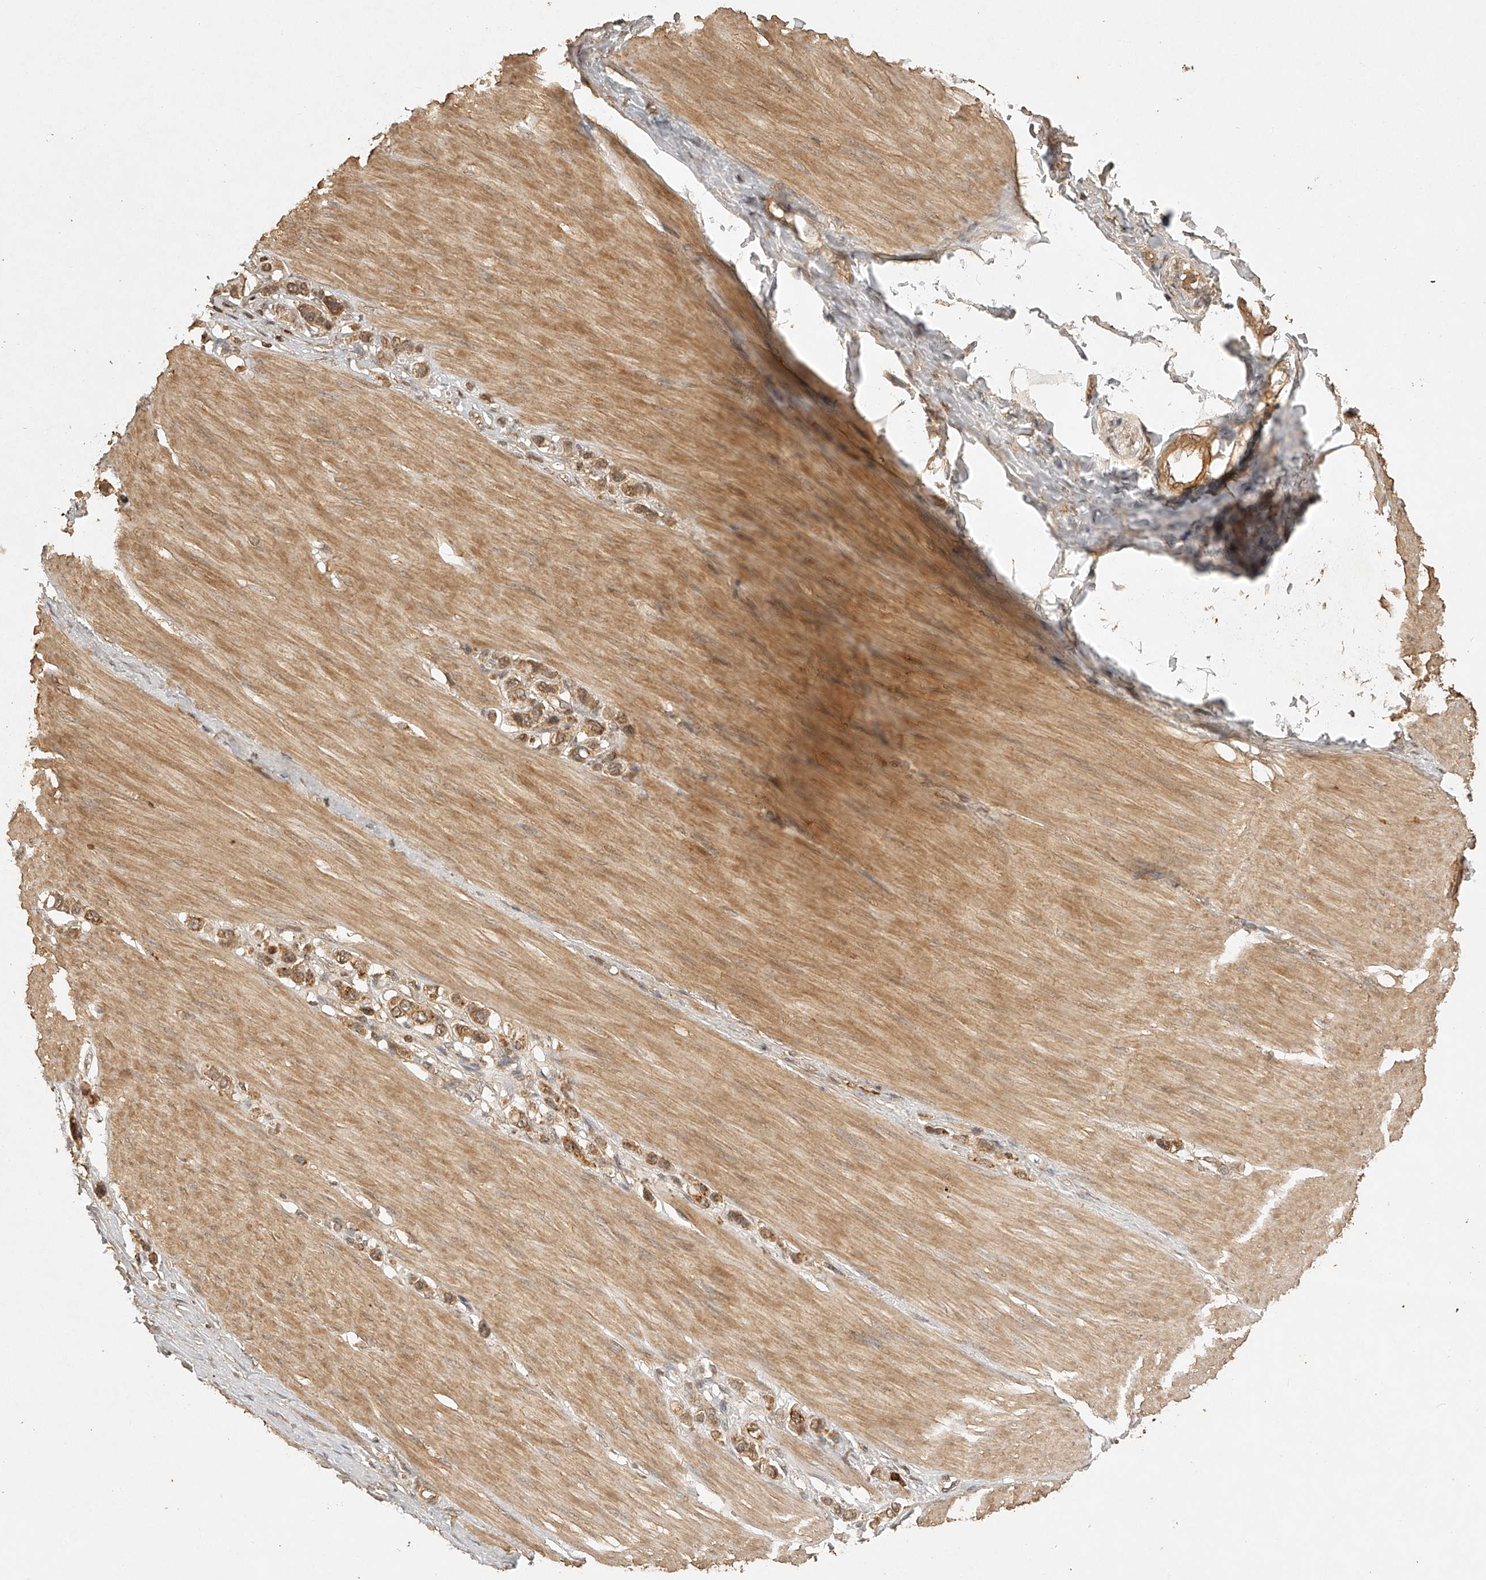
{"staining": {"intensity": "moderate", "quantity": ">75%", "location": "cytoplasmic/membranous"}, "tissue": "stomach cancer", "cell_type": "Tumor cells", "image_type": "cancer", "snomed": [{"axis": "morphology", "description": "Adenocarcinoma, NOS"}, {"axis": "topography", "description": "Stomach"}], "caption": "Protein expression by immunohistochemistry shows moderate cytoplasmic/membranous expression in about >75% of tumor cells in stomach cancer.", "gene": "BCL2L11", "patient": {"sex": "female", "age": 65}}